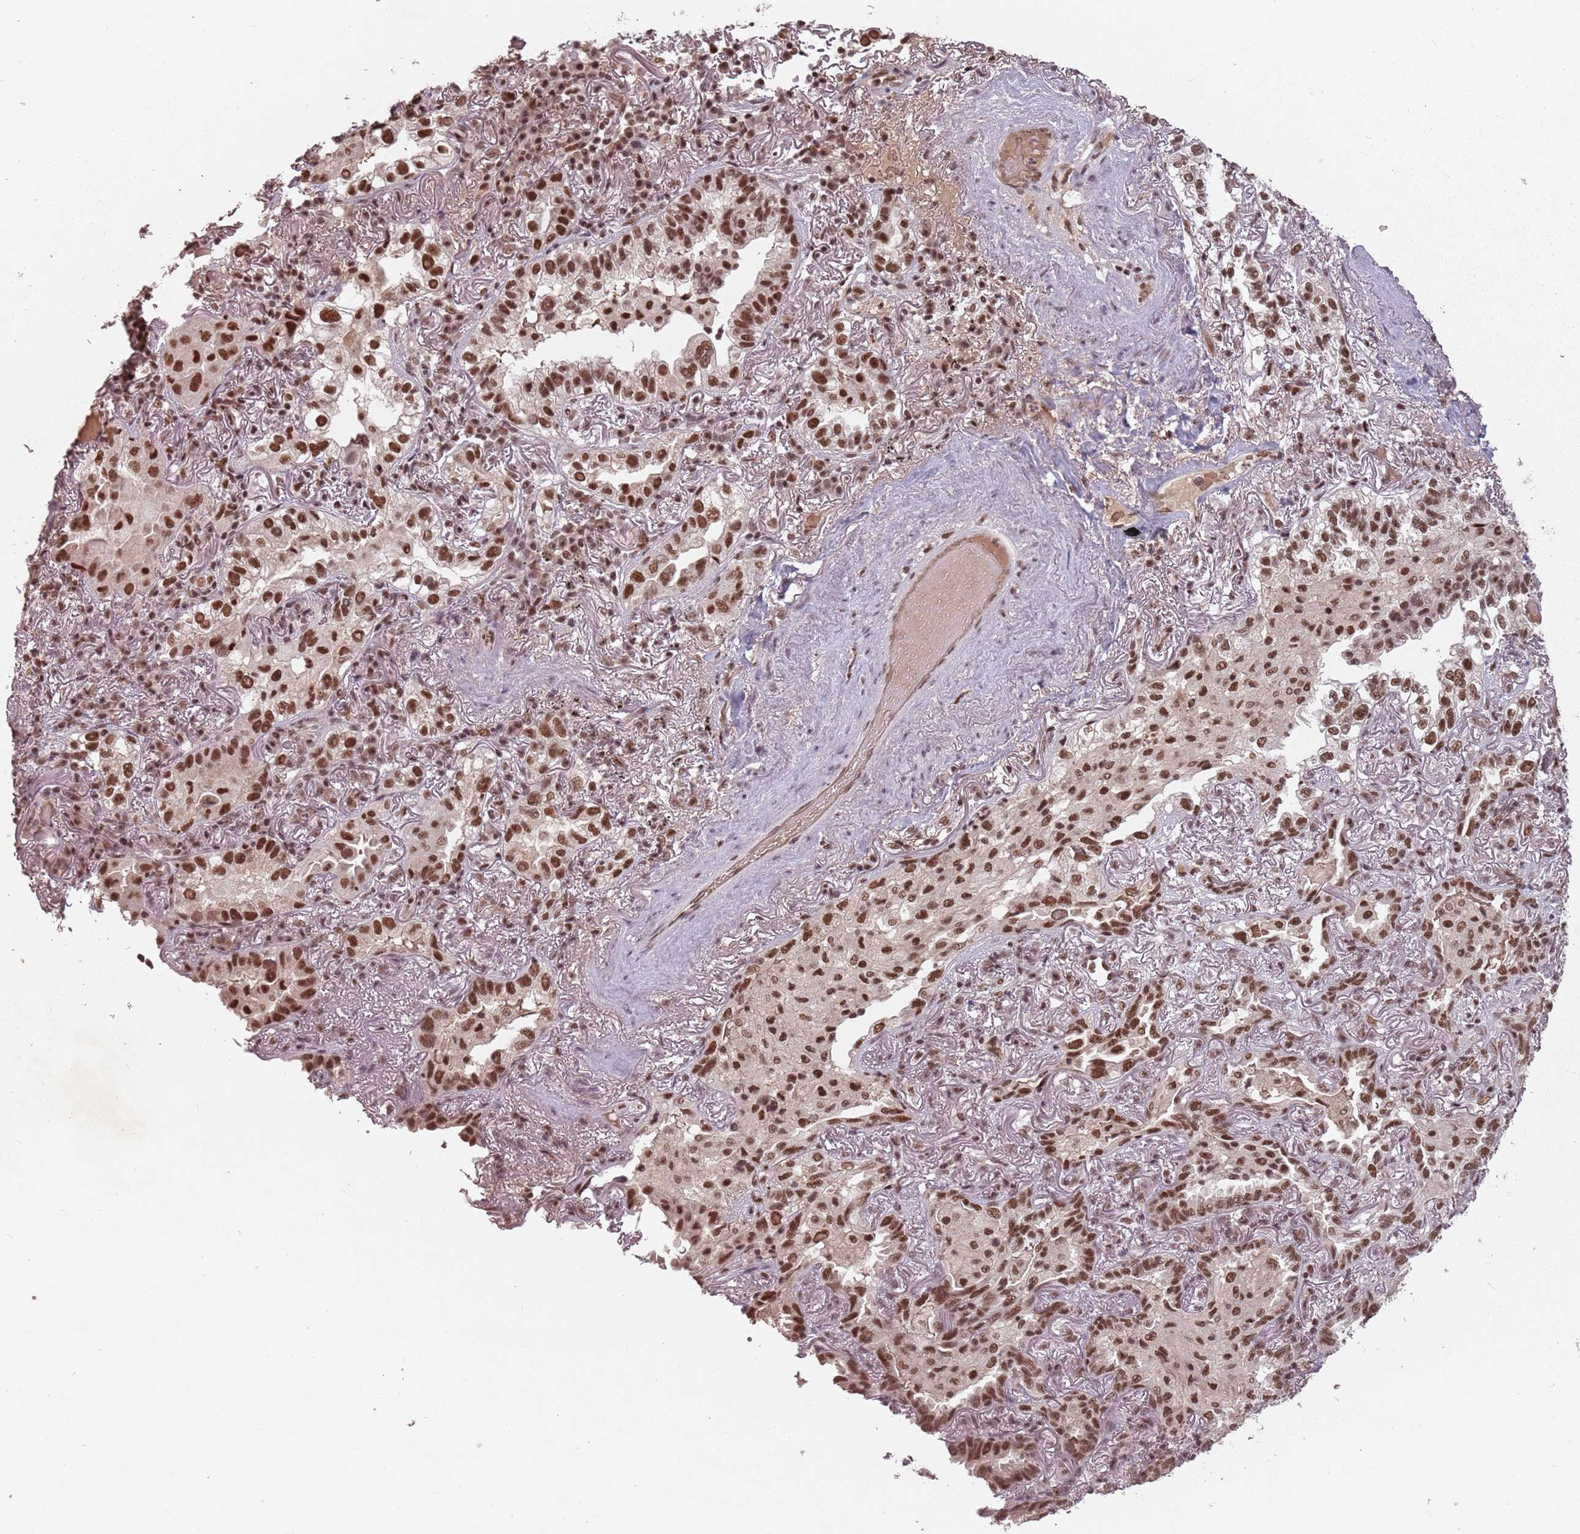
{"staining": {"intensity": "moderate", "quantity": ">75%", "location": "nuclear"}, "tissue": "lung cancer", "cell_type": "Tumor cells", "image_type": "cancer", "snomed": [{"axis": "morphology", "description": "Adenocarcinoma, NOS"}, {"axis": "topography", "description": "Lung"}], "caption": "Immunohistochemical staining of human lung adenocarcinoma displays medium levels of moderate nuclear protein positivity in approximately >75% of tumor cells.", "gene": "NCBP1", "patient": {"sex": "female", "age": 69}}